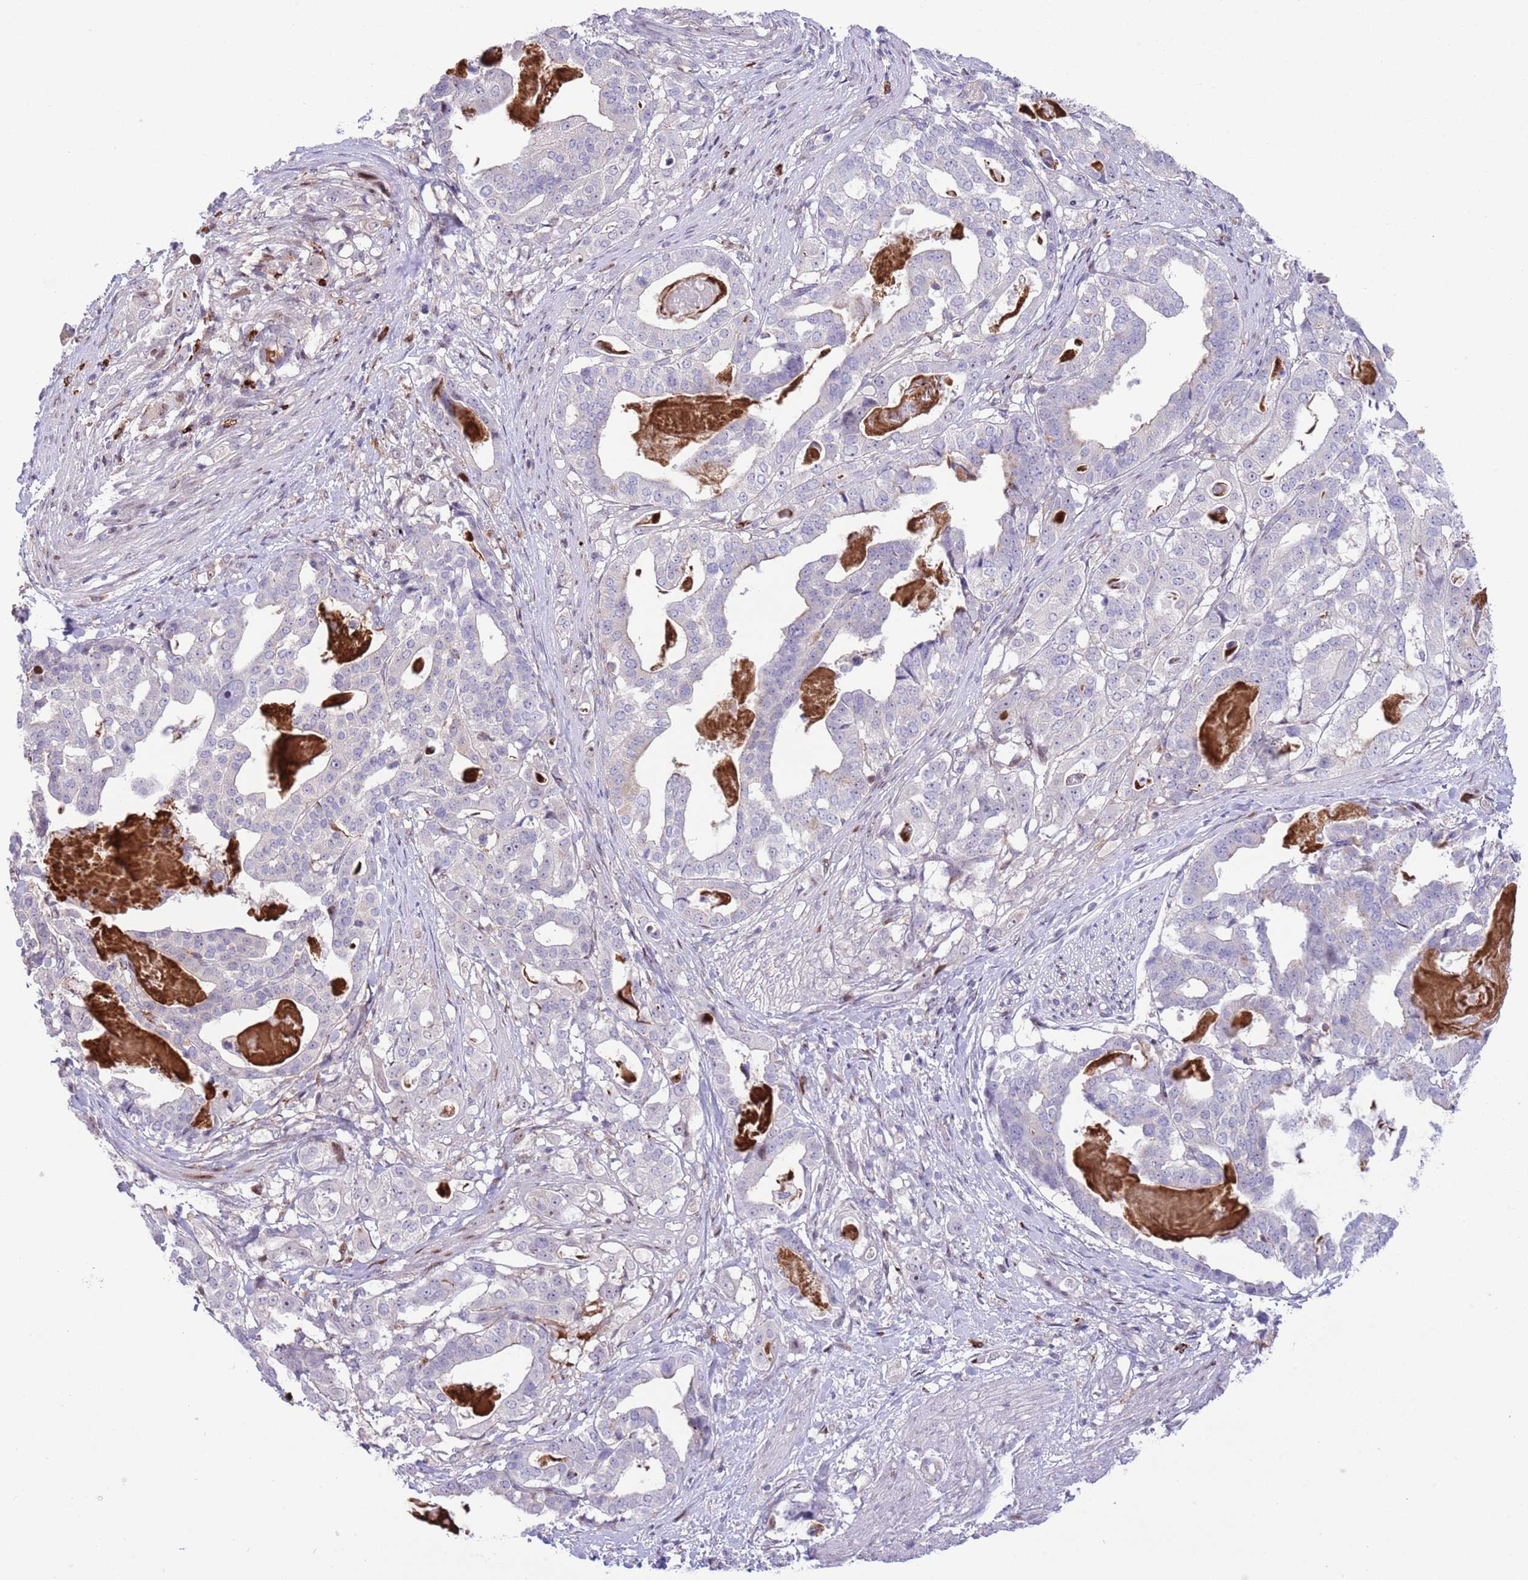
{"staining": {"intensity": "negative", "quantity": "none", "location": "none"}, "tissue": "stomach cancer", "cell_type": "Tumor cells", "image_type": "cancer", "snomed": [{"axis": "morphology", "description": "Adenocarcinoma, NOS"}, {"axis": "topography", "description": "Stomach"}], "caption": "There is no significant staining in tumor cells of stomach adenocarcinoma.", "gene": "ANO8", "patient": {"sex": "male", "age": 48}}